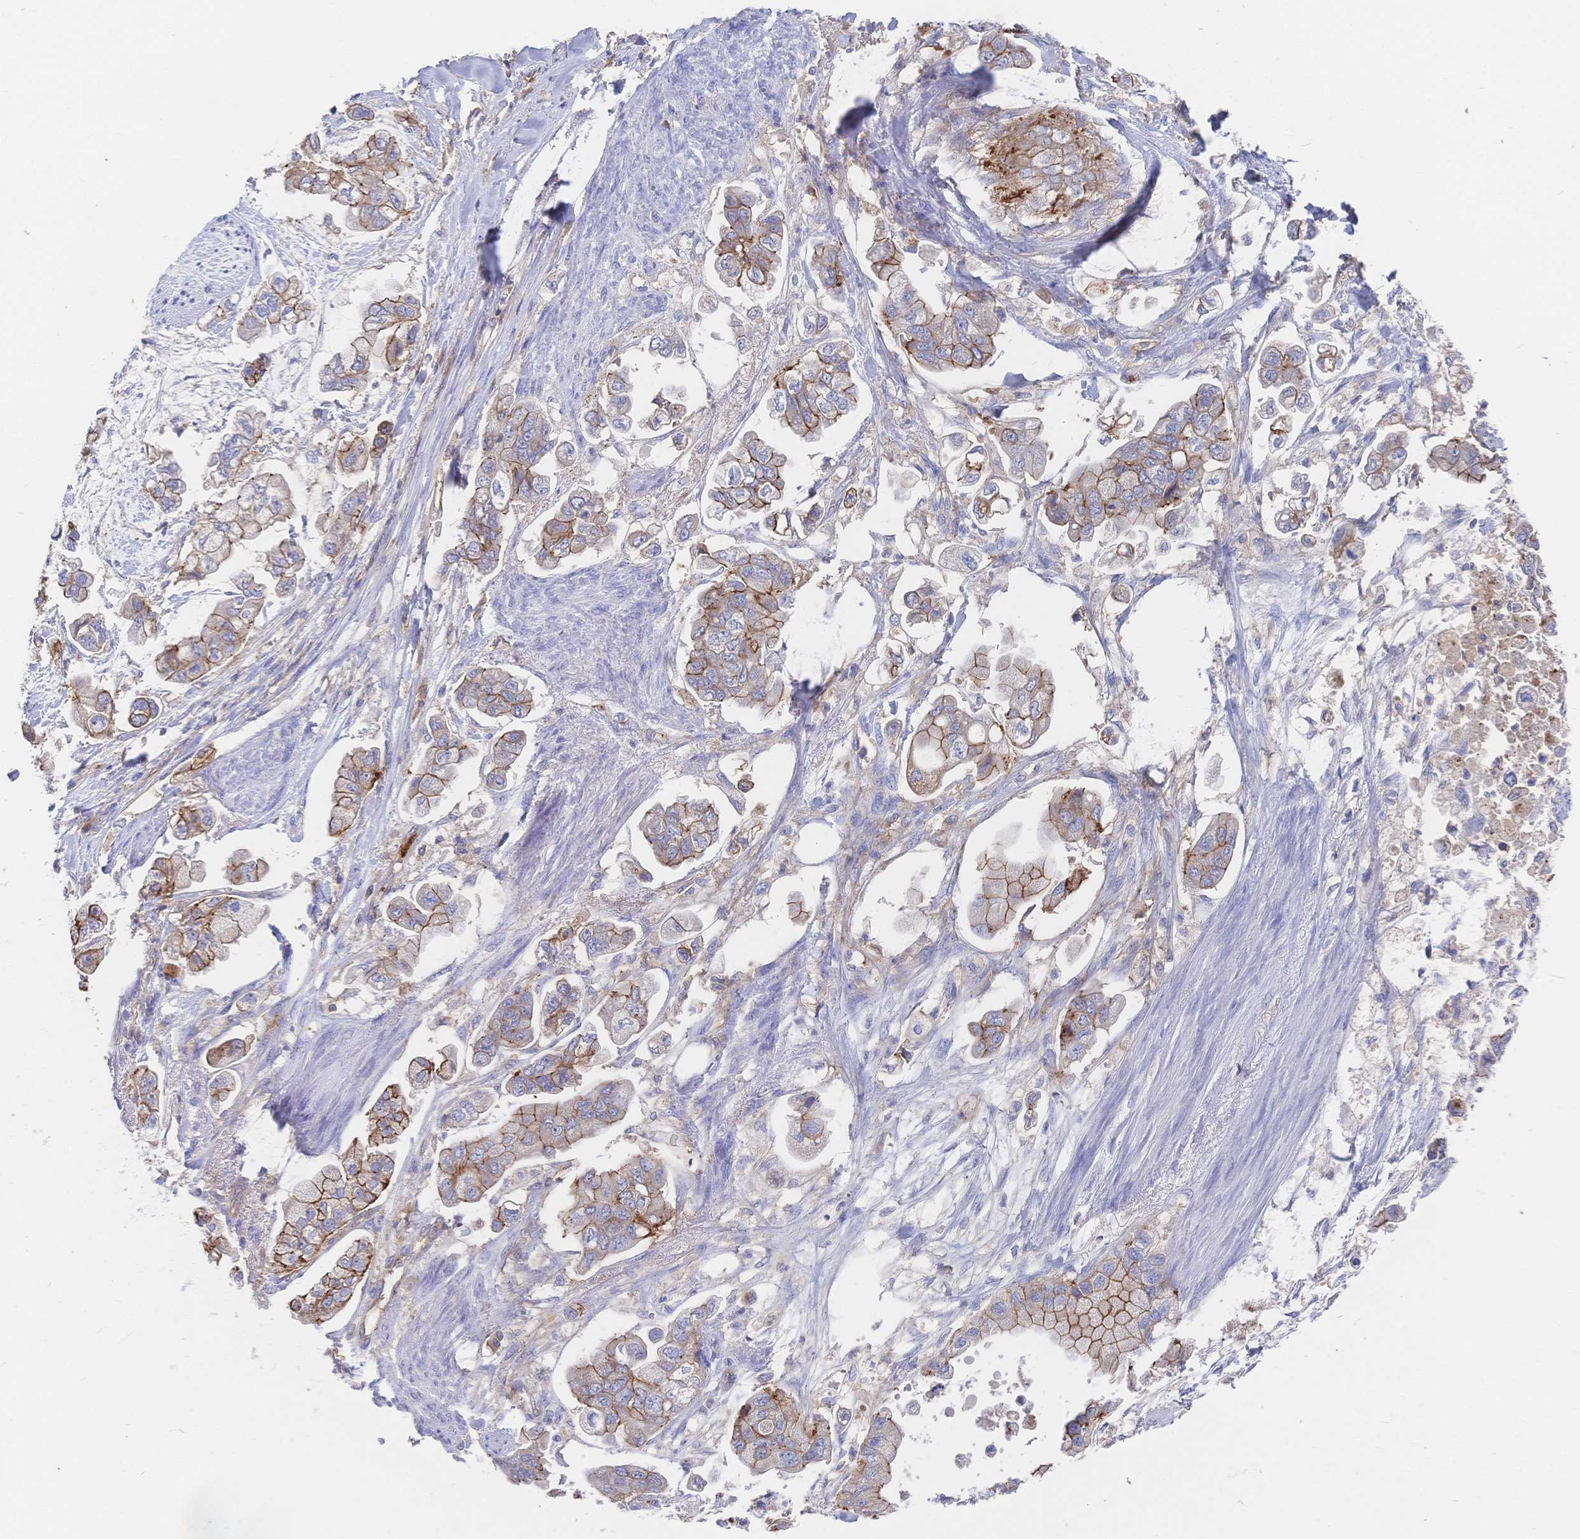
{"staining": {"intensity": "moderate", "quantity": "25%-75%", "location": "cytoplasmic/membranous"}, "tissue": "stomach cancer", "cell_type": "Tumor cells", "image_type": "cancer", "snomed": [{"axis": "morphology", "description": "Adenocarcinoma, NOS"}, {"axis": "topography", "description": "Stomach"}], "caption": "Stomach adenocarcinoma stained for a protein (brown) exhibits moderate cytoplasmic/membranous positive expression in approximately 25%-75% of tumor cells.", "gene": "F11R", "patient": {"sex": "male", "age": 62}}